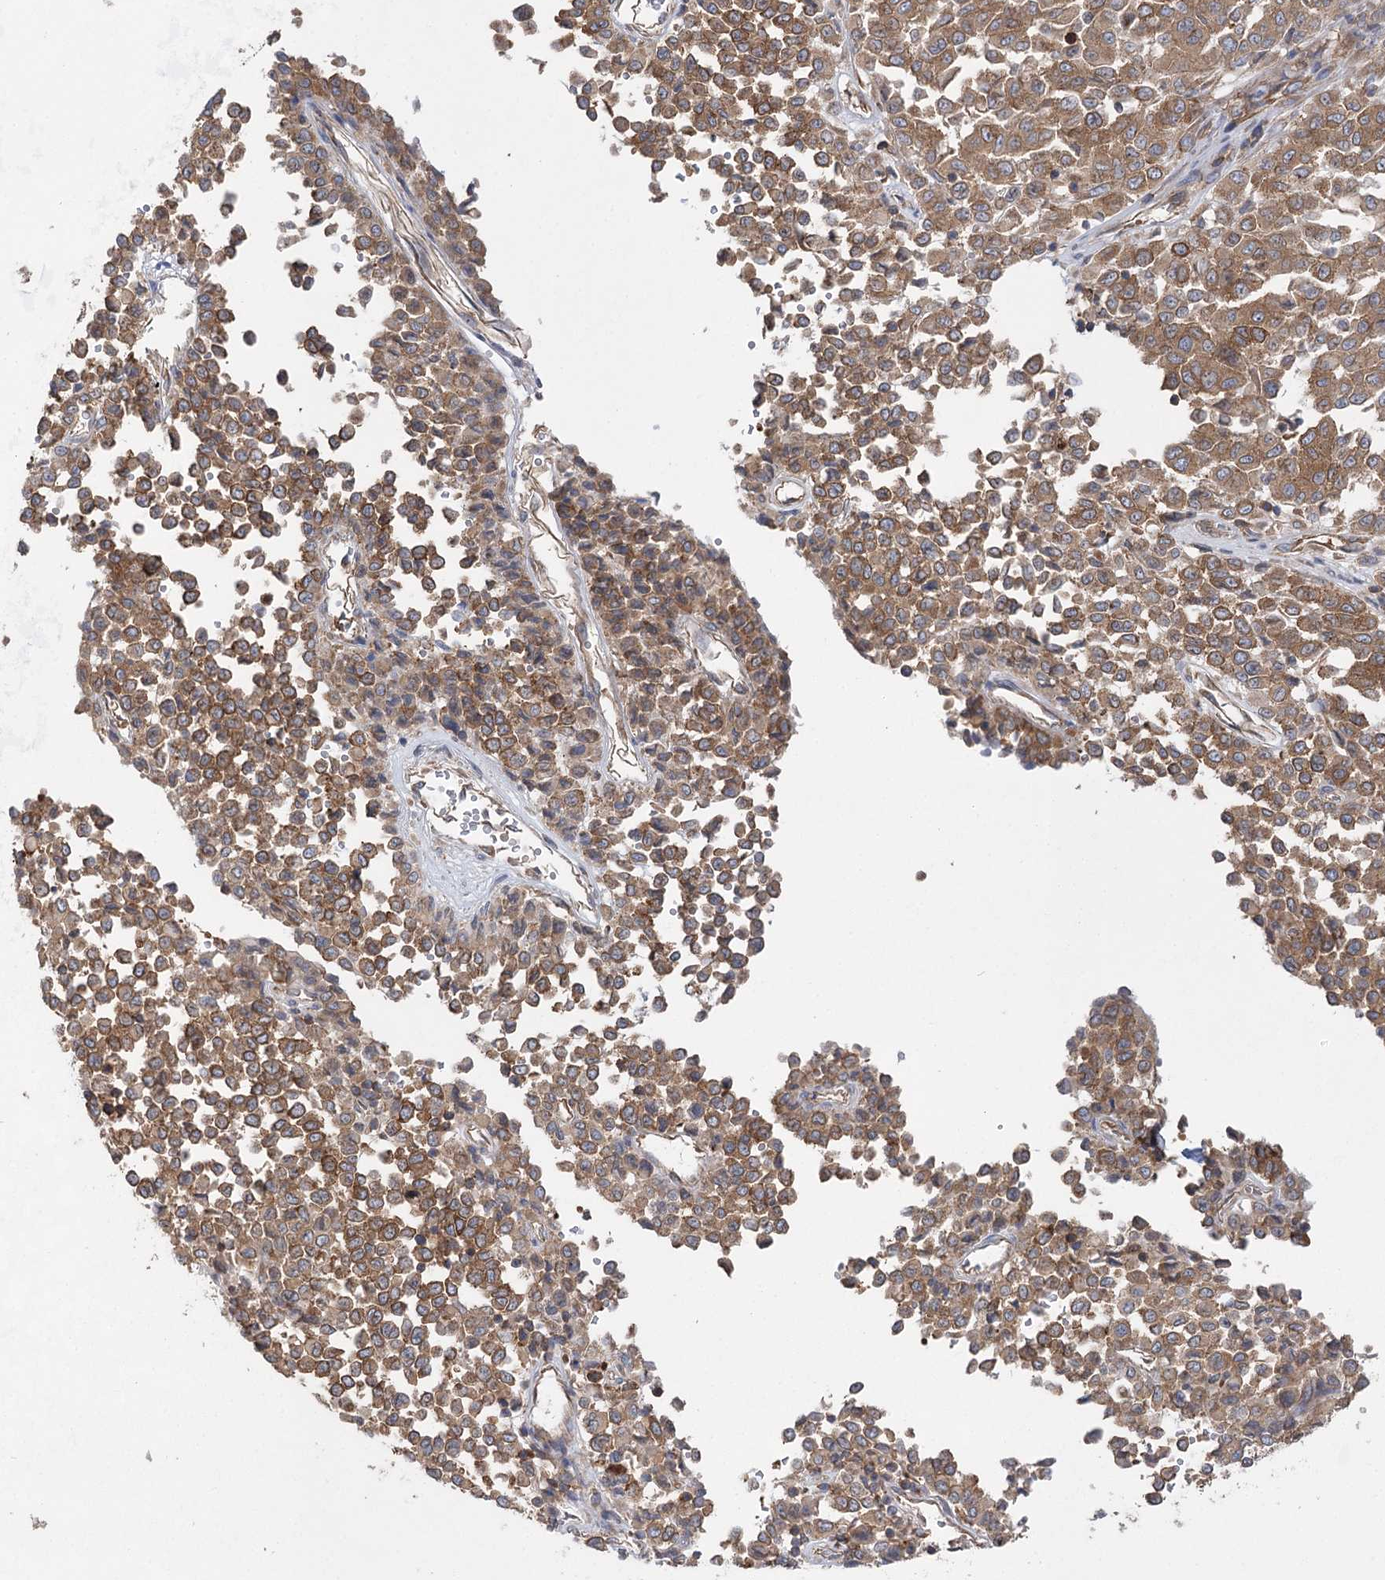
{"staining": {"intensity": "moderate", "quantity": ">75%", "location": "cytoplasmic/membranous"}, "tissue": "melanoma", "cell_type": "Tumor cells", "image_type": "cancer", "snomed": [{"axis": "morphology", "description": "Malignant melanoma, Metastatic site"}, {"axis": "topography", "description": "Pancreas"}], "caption": "Immunohistochemistry (IHC) of human malignant melanoma (metastatic site) shows medium levels of moderate cytoplasmic/membranous expression in approximately >75% of tumor cells.", "gene": "EIF3A", "patient": {"sex": "female", "age": 30}}